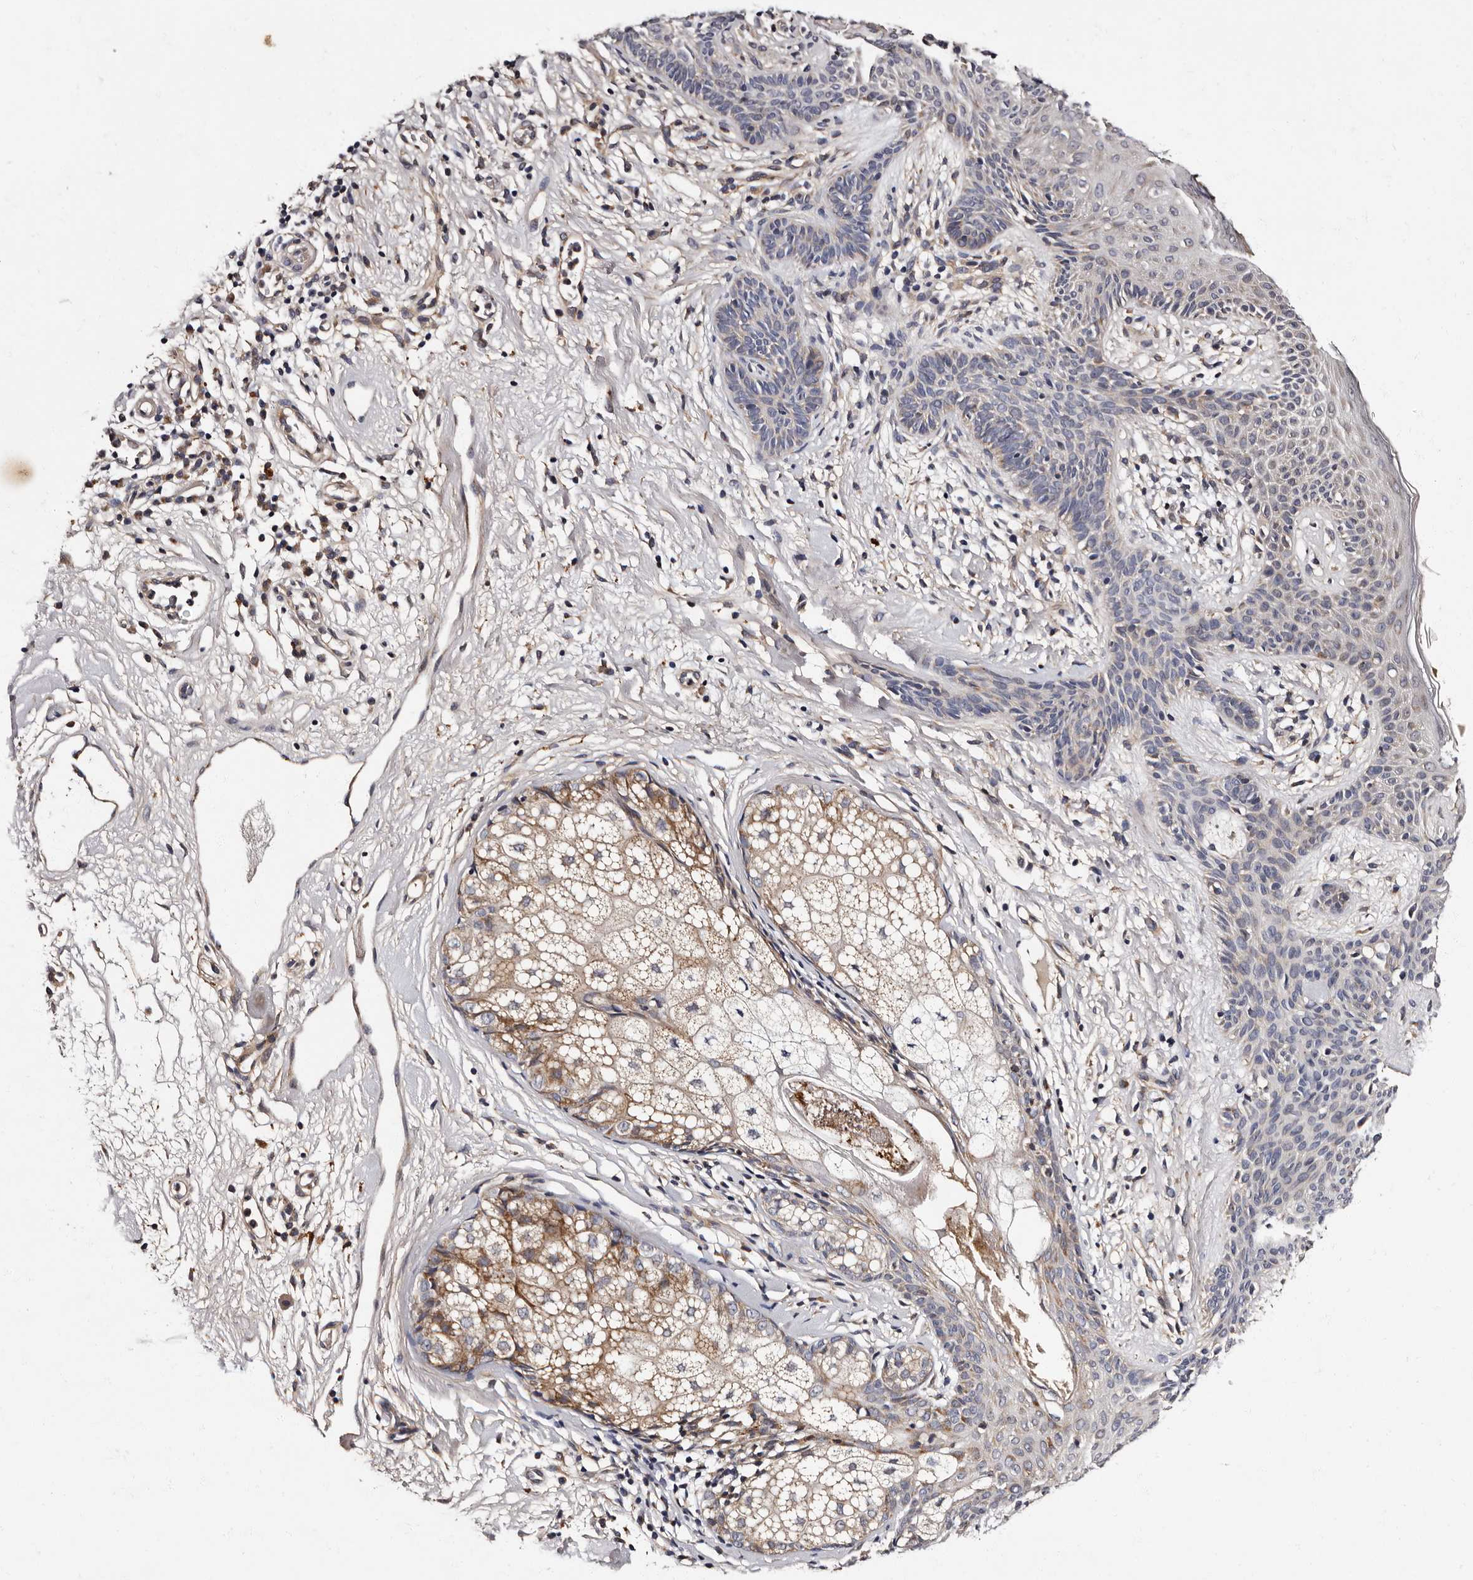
{"staining": {"intensity": "negative", "quantity": "none", "location": "none"}, "tissue": "skin cancer", "cell_type": "Tumor cells", "image_type": "cancer", "snomed": [{"axis": "morphology", "description": "Developmental malformation"}, {"axis": "morphology", "description": "Basal cell carcinoma"}, {"axis": "topography", "description": "Skin"}], "caption": "A histopathology image of skin basal cell carcinoma stained for a protein shows no brown staining in tumor cells.", "gene": "ADCK5", "patient": {"sex": "female", "age": 62}}